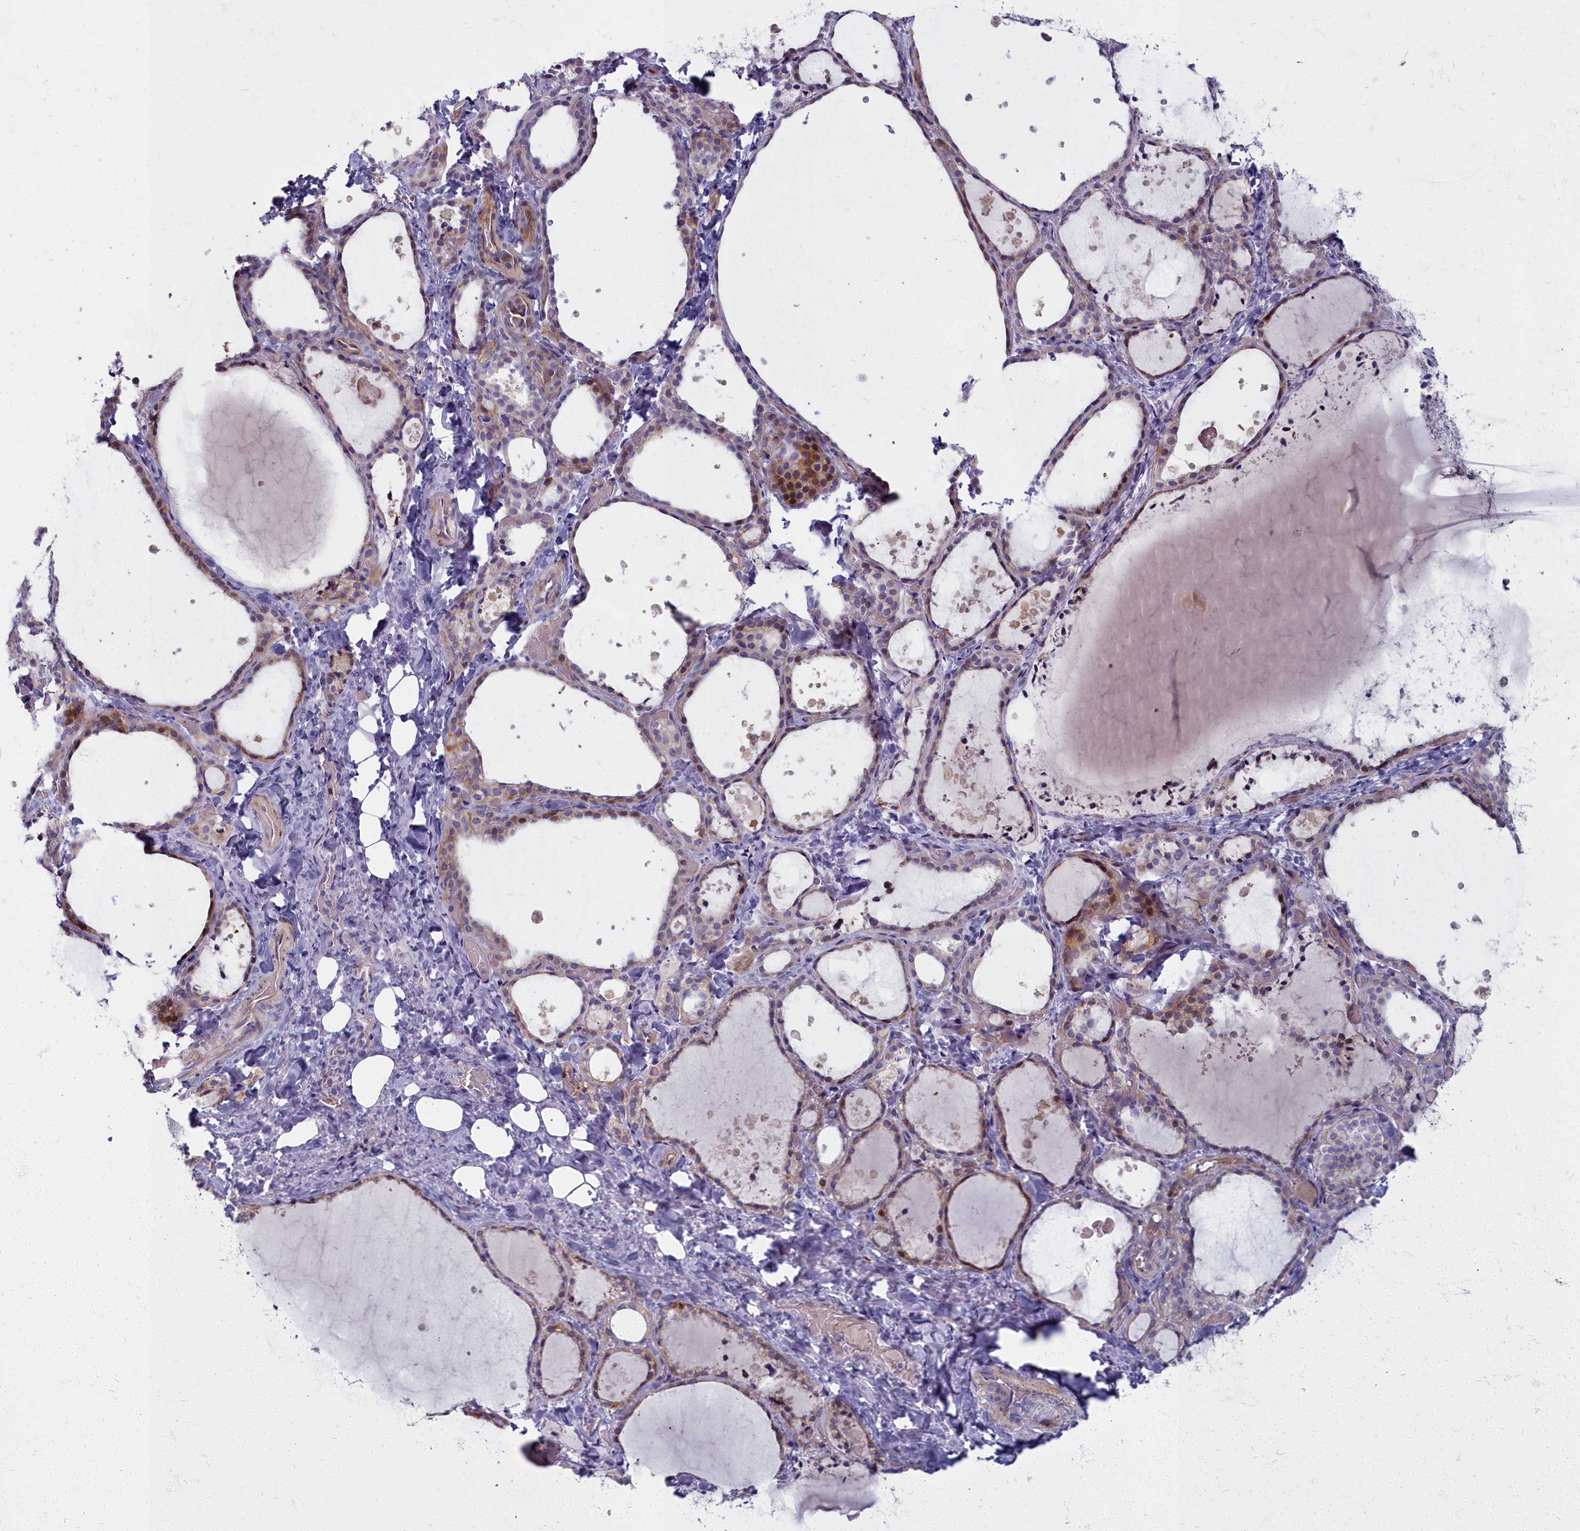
{"staining": {"intensity": "strong", "quantity": "25%-75%", "location": "cytoplasmic/membranous"}, "tissue": "thyroid gland", "cell_type": "Glandular cells", "image_type": "normal", "snomed": [{"axis": "morphology", "description": "Normal tissue, NOS"}, {"axis": "topography", "description": "Thyroid gland"}], "caption": "Thyroid gland was stained to show a protein in brown. There is high levels of strong cytoplasmic/membranous expression in about 25%-75% of glandular cells.", "gene": "ARL15", "patient": {"sex": "female", "age": 44}}